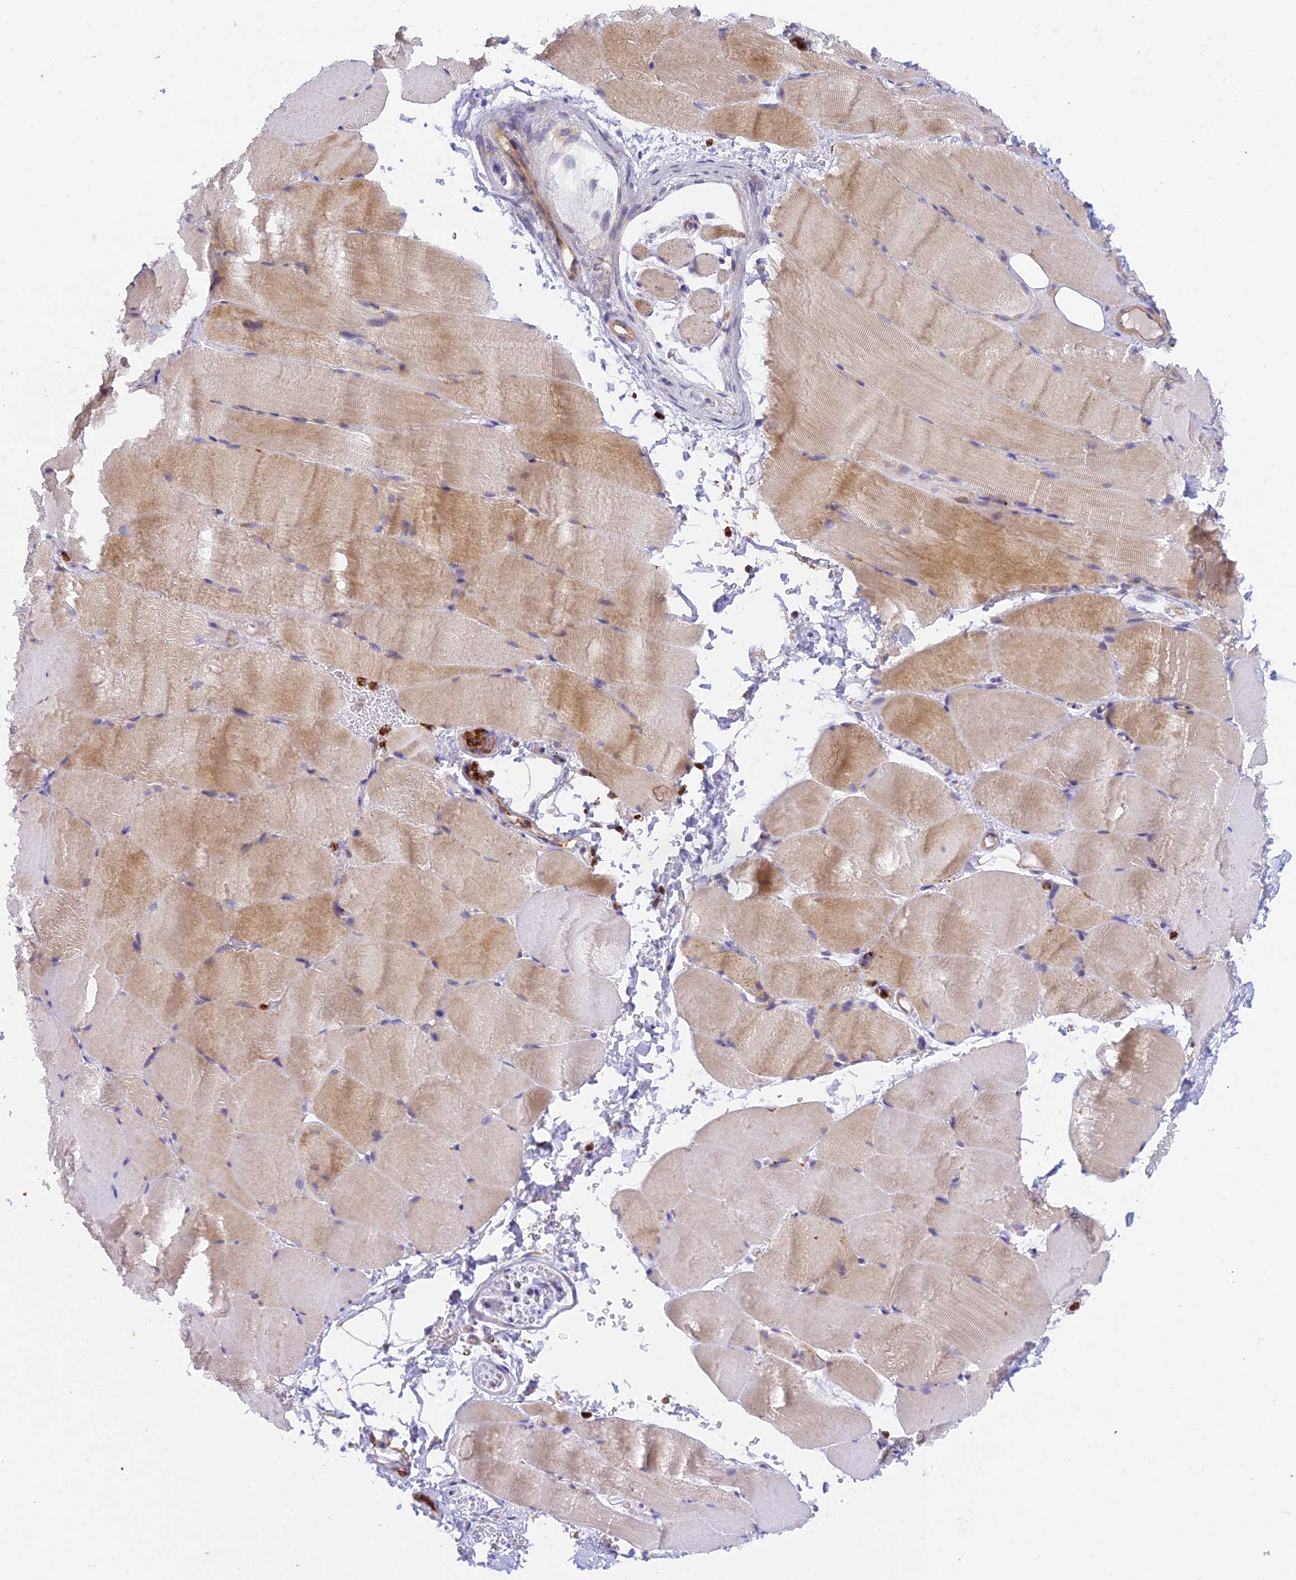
{"staining": {"intensity": "moderate", "quantity": "25%-75%", "location": "cytoplasmic/membranous"}, "tissue": "skeletal muscle", "cell_type": "Myocytes", "image_type": "normal", "snomed": [{"axis": "morphology", "description": "Normal tissue, NOS"}, {"axis": "topography", "description": "Skeletal muscle"}, {"axis": "topography", "description": "Parathyroid gland"}], "caption": "Immunohistochemistry (IHC) of unremarkable human skeletal muscle shows medium levels of moderate cytoplasmic/membranous staining in about 25%-75% of myocytes. (DAB (3,3'-diaminobenzidine) IHC, brown staining for protein, blue staining for nuclei).", "gene": "CLCN7", "patient": {"sex": "female", "age": 37}}